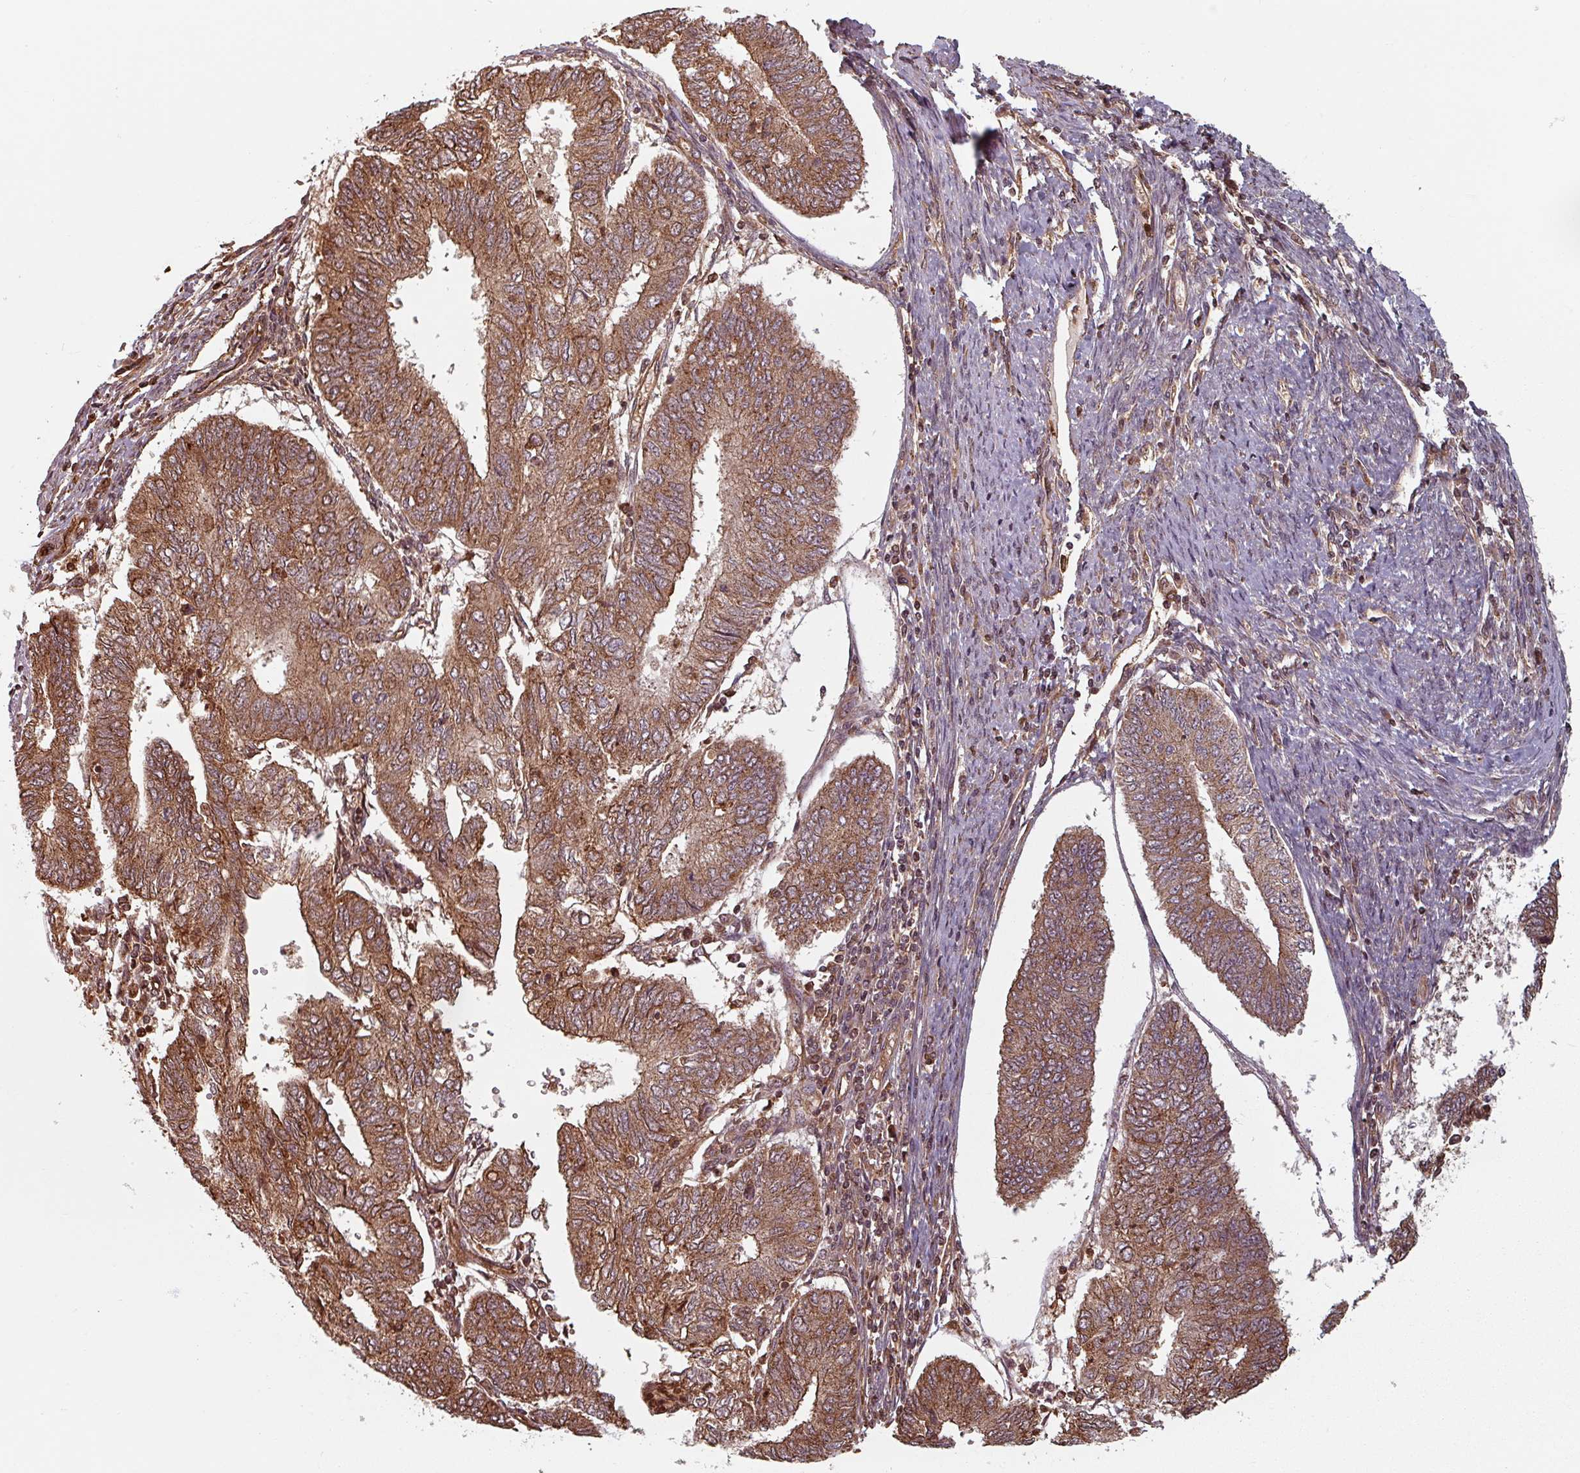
{"staining": {"intensity": "moderate", "quantity": ">75%", "location": "cytoplasmic/membranous"}, "tissue": "endometrial cancer", "cell_type": "Tumor cells", "image_type": "cancer", "snomed": [{"axis": "morphology", "description": "Adenocarcinoma, NOS"}, {"axis": "topography", "description": "Endometrium"}], "caption": "Endometrial cancer (adenocarcinoma) stained with a brown dye displays moderate cytoplasmic/membranous positive expression in approximately >75% of tumor cells.", "gene": "EID1", "patient": {"sex": "female", "age": 68}}